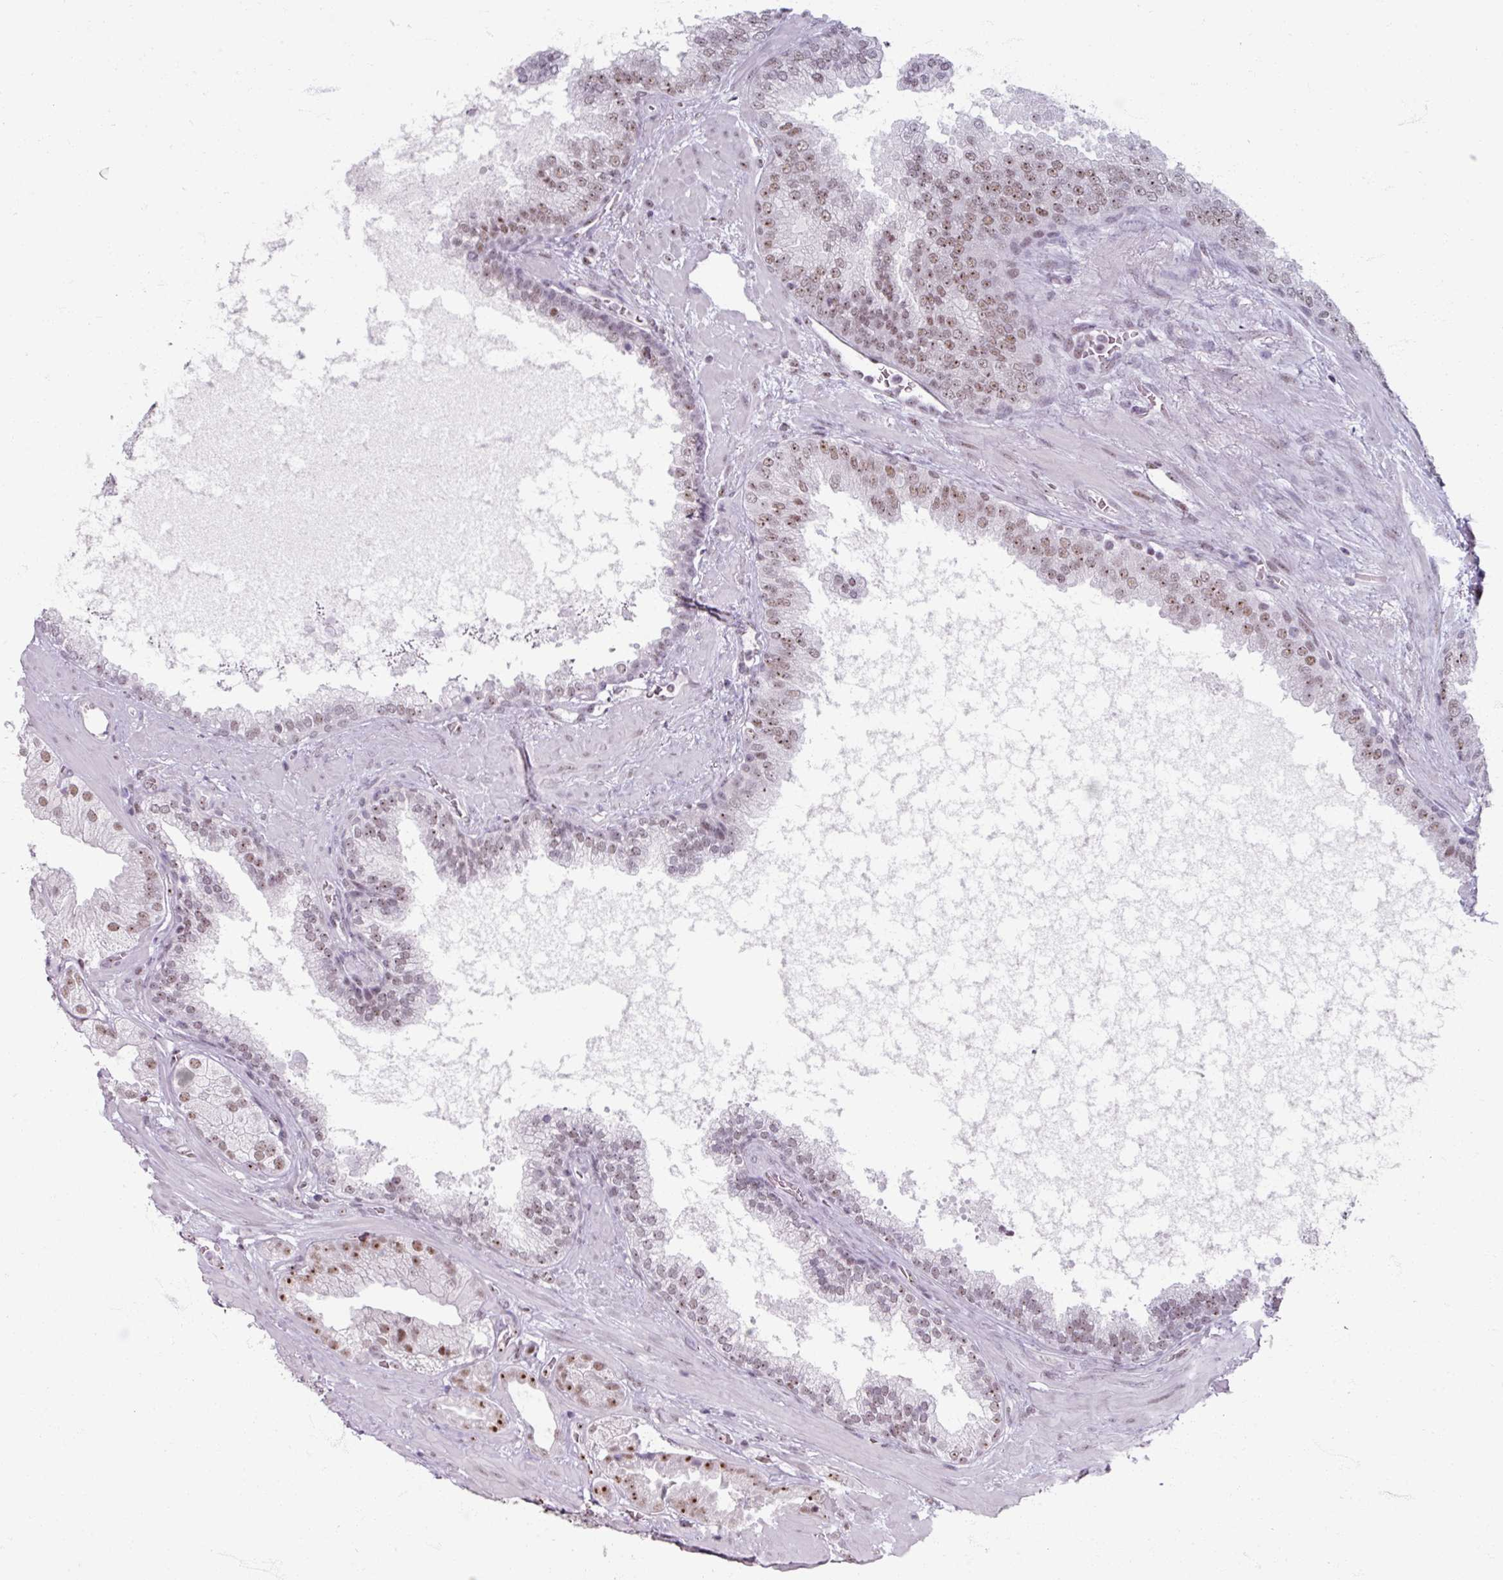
{"staining": {"intensity": "moderate", "quantity": ">75%", "location": "nuclear"}, "tissue": "prostate cancer", "cell_type": "Tumor cells", "image_type": "cancer", "snomed": [{"axis": "morphology", "description": "Adenocarcinoma, High grade"}, {"axis": "topography", "description": "Prostate"}], "caption": "A photomicrograph of human adenocarcinoma (high-grade) (prostate) stained for a protein exhibits moderate nuclear brown staining in tumor cells.", "gene": "ADAR", "patient": {"sex": "male", "age": 68}}